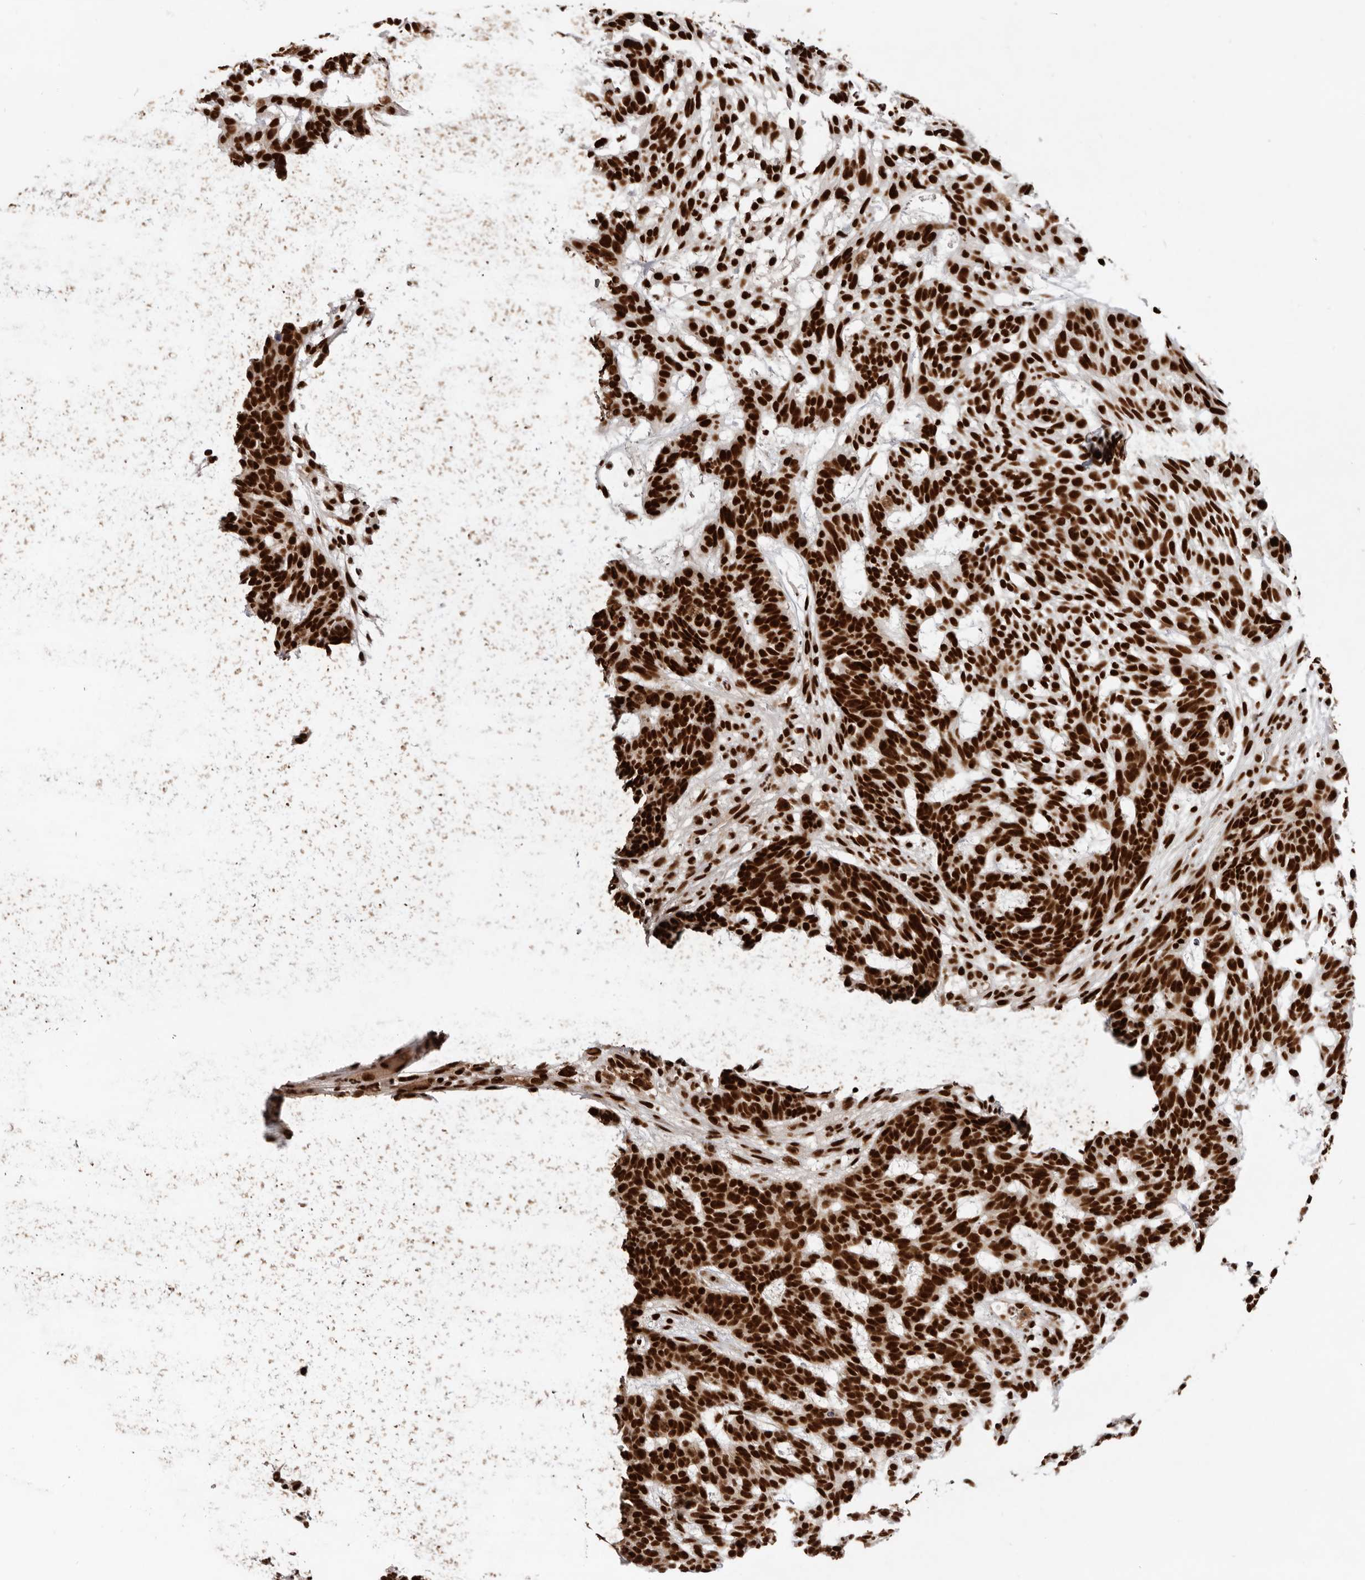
{"staining": {"intensity": "strong", "quantity": ">75%", "location": "nuclear"}, "tissue": "skin cancer", "cell_type": "Tumor cells", "image_type": "cancer", "snomed": [{"axis": "morphology", "description": "Basal cell carcinoma"}, {"axis": "topography", "description": "Skin"}], "caption": "Immunohistochemical staining of skin cancer reveals strong nuclear protein expression in approximately >75% of tumor cells.", "gene": "CHTOP", "patient": {"sex": "male", "age": 85}}